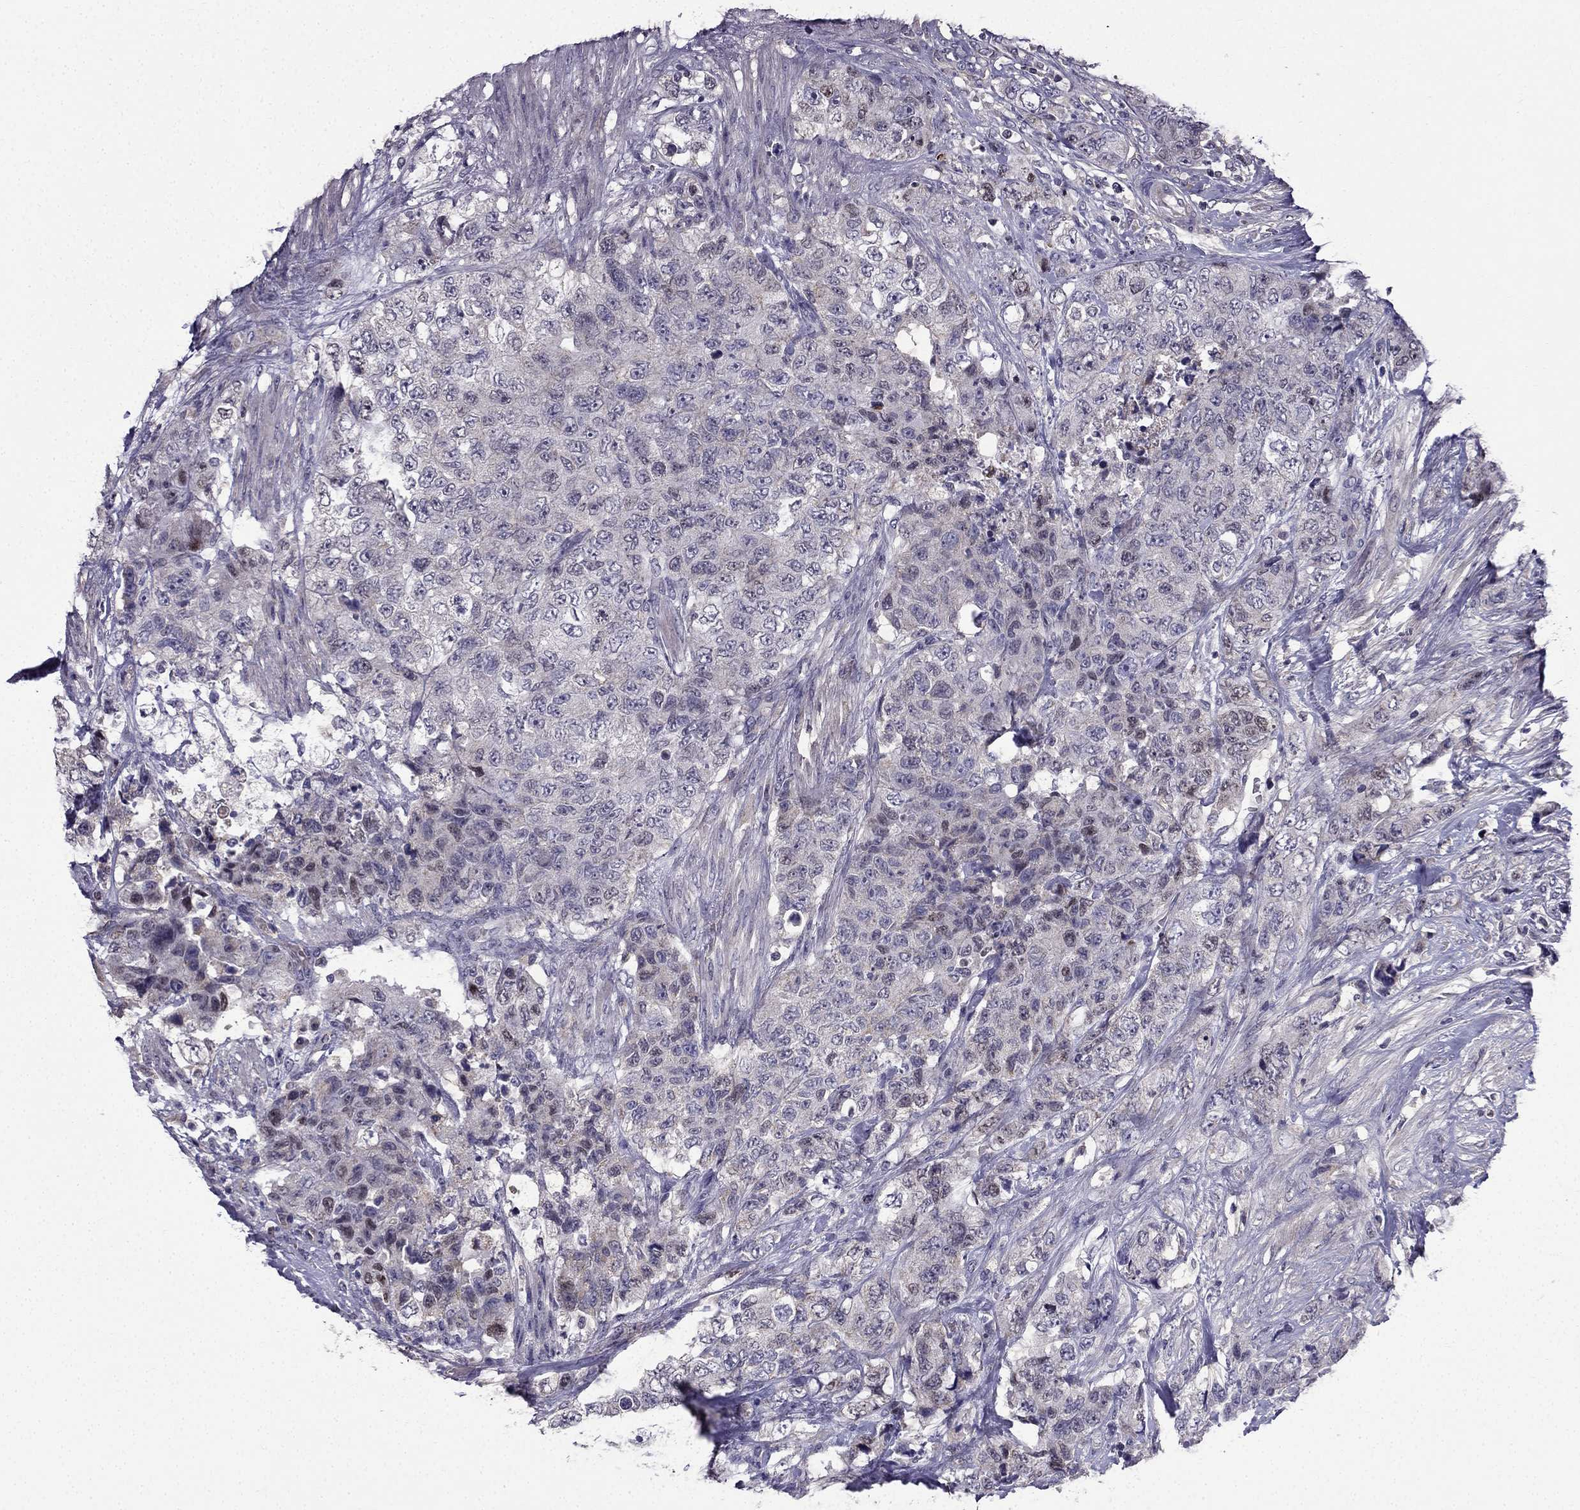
{"staining": {"intensity": "negative", "quantity": "none", "location": "none"}, "tissue": "urothelial cancer", "cell_type": "Tumor cells", "image_type": "cancer", "snomed": [{"axis": "morphology", "description": "Urothelial carcinoma, High grade"}, {"axis": "topography", "description": "Urinary bladder"}], "caption": "Tumor cells show no significant positivity in urothelial cancer.", "gene": "SLC6A2", "patient": {"sex": "female", "age": 78}}